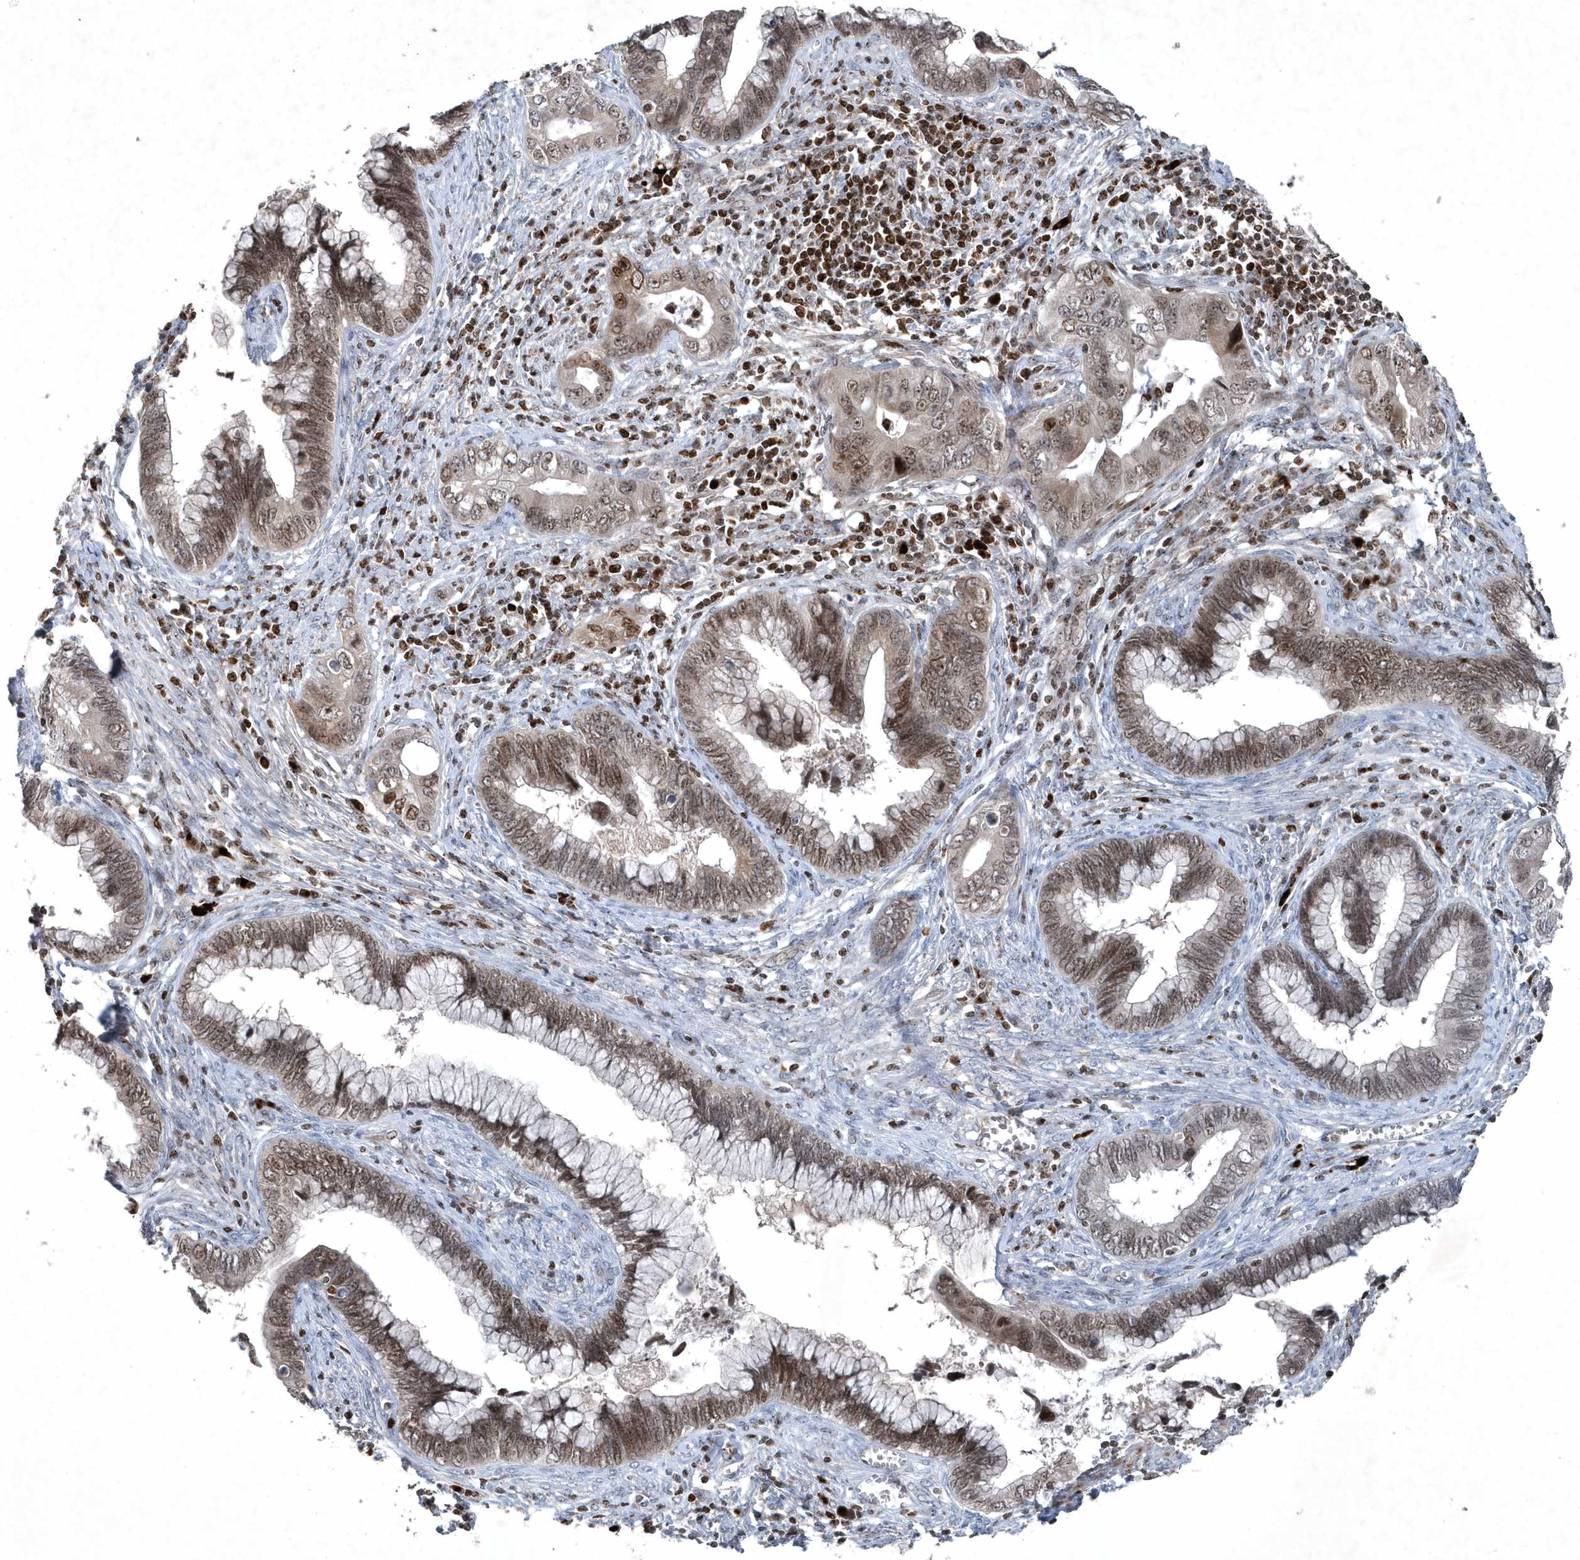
{"staining": {"intensity": "moderate", "quantity": ">75%", "location": "nuclear"}, "tissue": "cervical cancer", "cell_type": "Tumor cells", "image_type": "cancer", "snomed": [{"axis": "morphology", "description": "Adenocarcinoma, NOS"}, {"axis": "topography", "description": "Cervix"}], "caption": "Immunohistochemical staining of adenocarcinoma (cervical) shows medium levels of moderate nuclear protein staining in approximately >75% of tumor cells. The protein of interest is stained brown, and the nuclei are stained in blue (DAB IHC with brightfield microscopy, high magnification).", "gene": "QTRT2", "patient": {"sex": "female", "age": 44}}